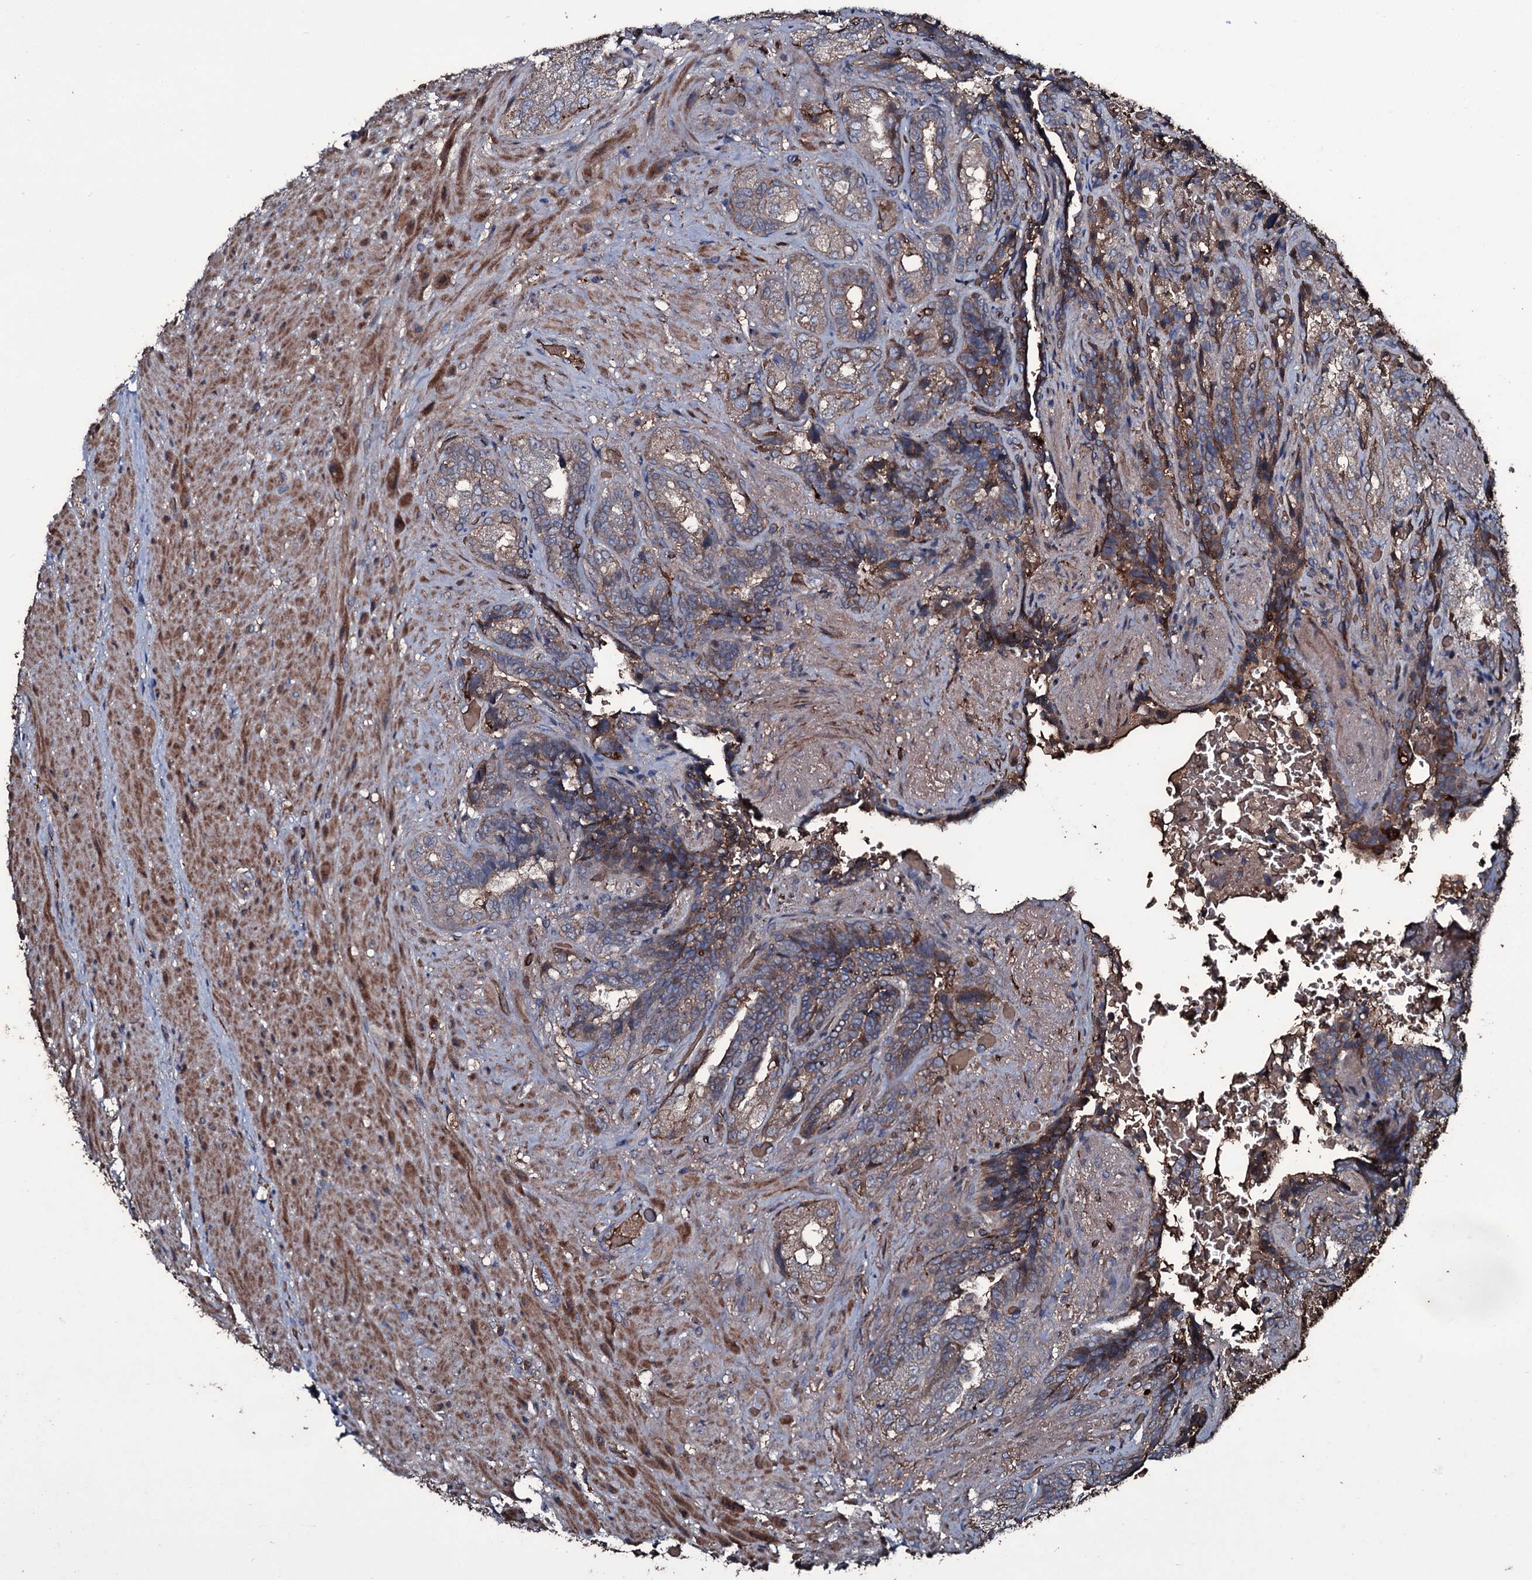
{"staining": {"intensity": "moderate", "quantity": "25%-75%", "location": "cytoplasmic/membranous"}, "tissue": "seminal vesicle", "cell_type": "Glandular cells", "image_type": "normal", "snomed": [{"axis": "morphology", "description": "Normal tissue, NOS"}, {"axis": "topography", "description": "Seminal veicle"}, {"axis": "topography", "description": "Peripheral nerve tissue"}], "caption": "Seminal vesicle stained with immunohistochemistry (IHC) shows moderate cytoplasmic/membranous staining in approximately 25%-75% of glandular cells.", "gene": "ZSWIM8", "patient": {"sex": "male", "age": 63}}